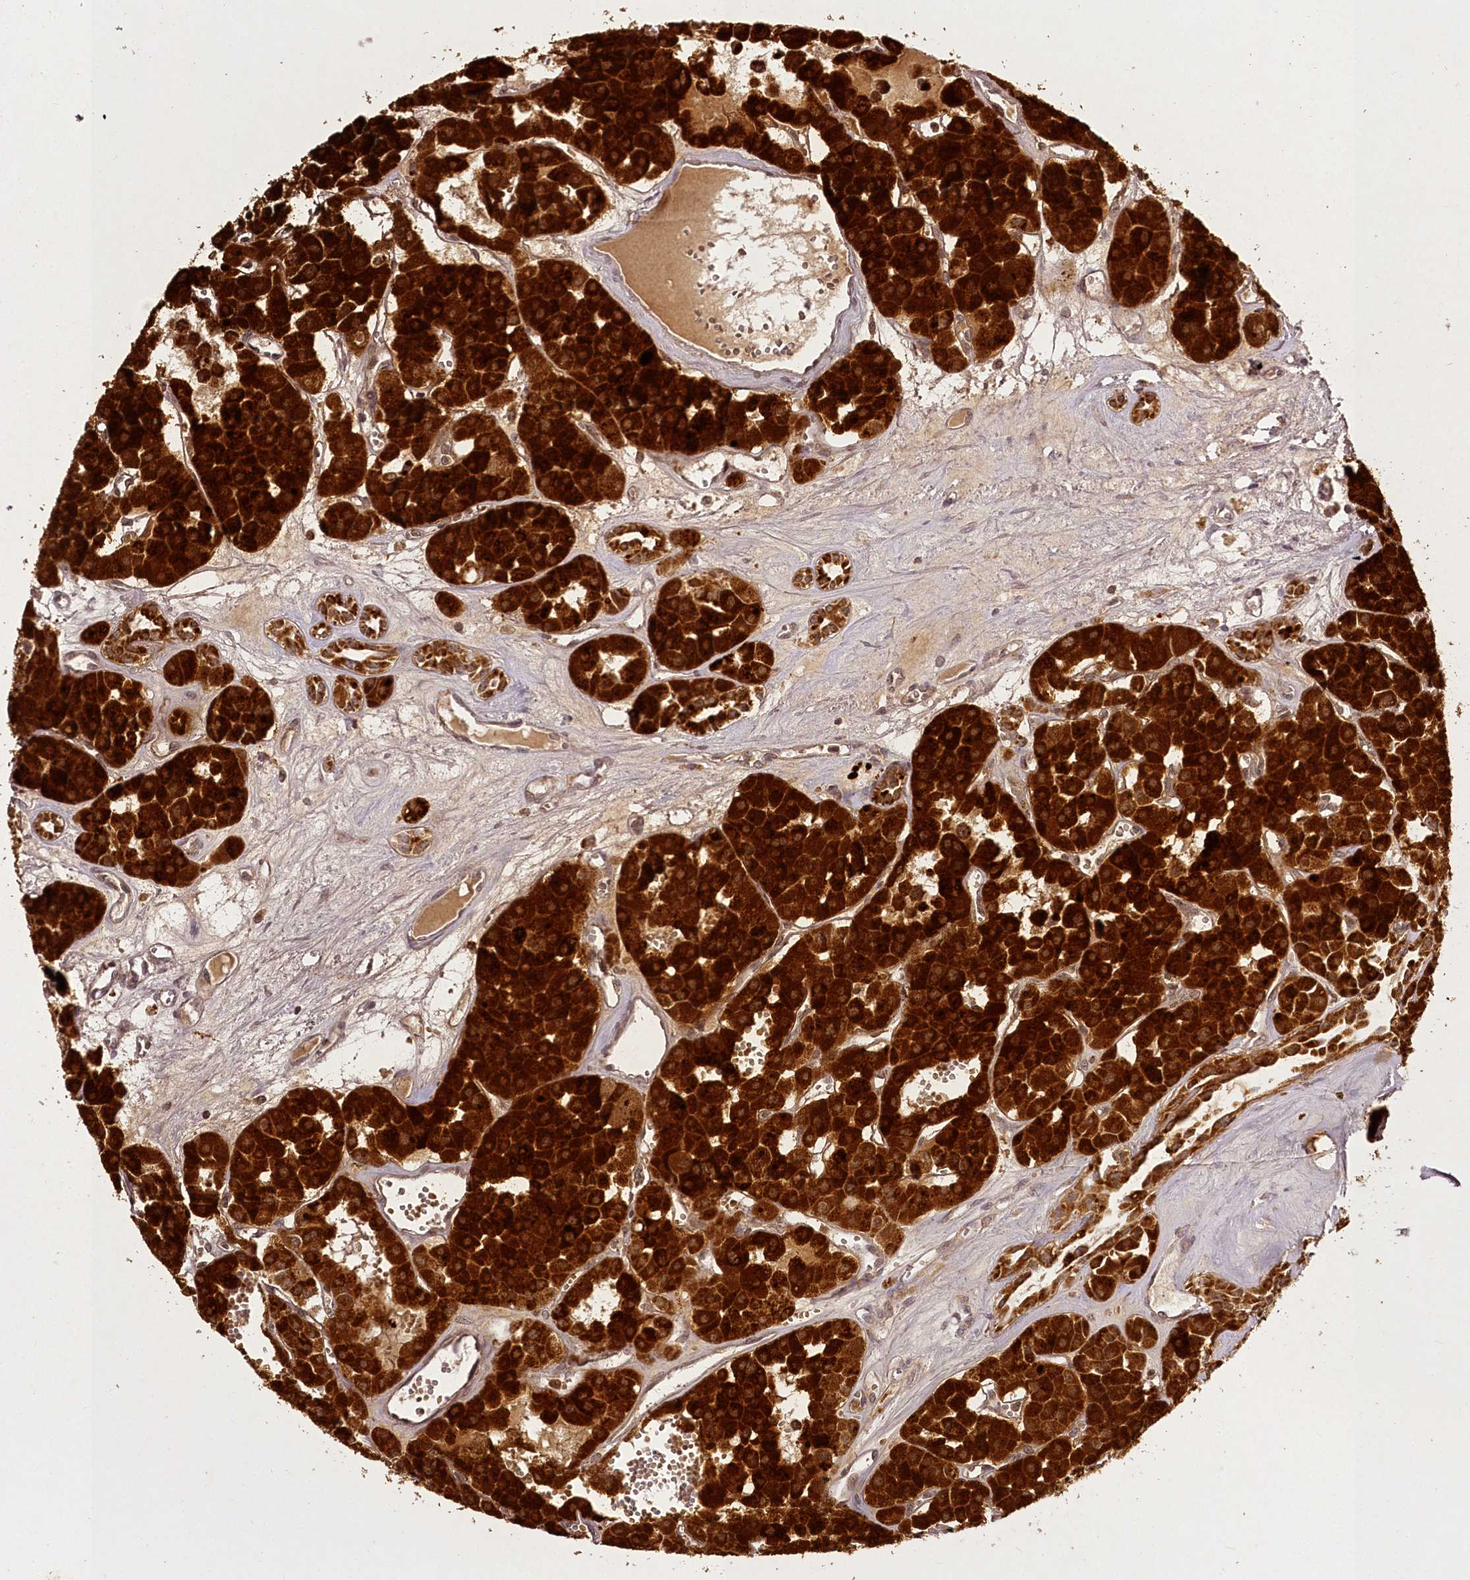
{"staining": {"intensity": "strong", "quantity": ">75%", "location": "cytoplasmic/membranous"}, "tissue": "renal cancer", "cell_type": "Tumor cells", "image_type": "cancer", "snomed": [{"axis": "morphology", "description": "Carcinoma, NOS"}, {"axis": "topography", "description": "Kidney"}], "caption": "Renal cancer (carcinoma) stained with a protein marker displays strong staining in tumor cells.", "gene": "CHCHD2", "patient": {"sex": "female", "age": 75}}